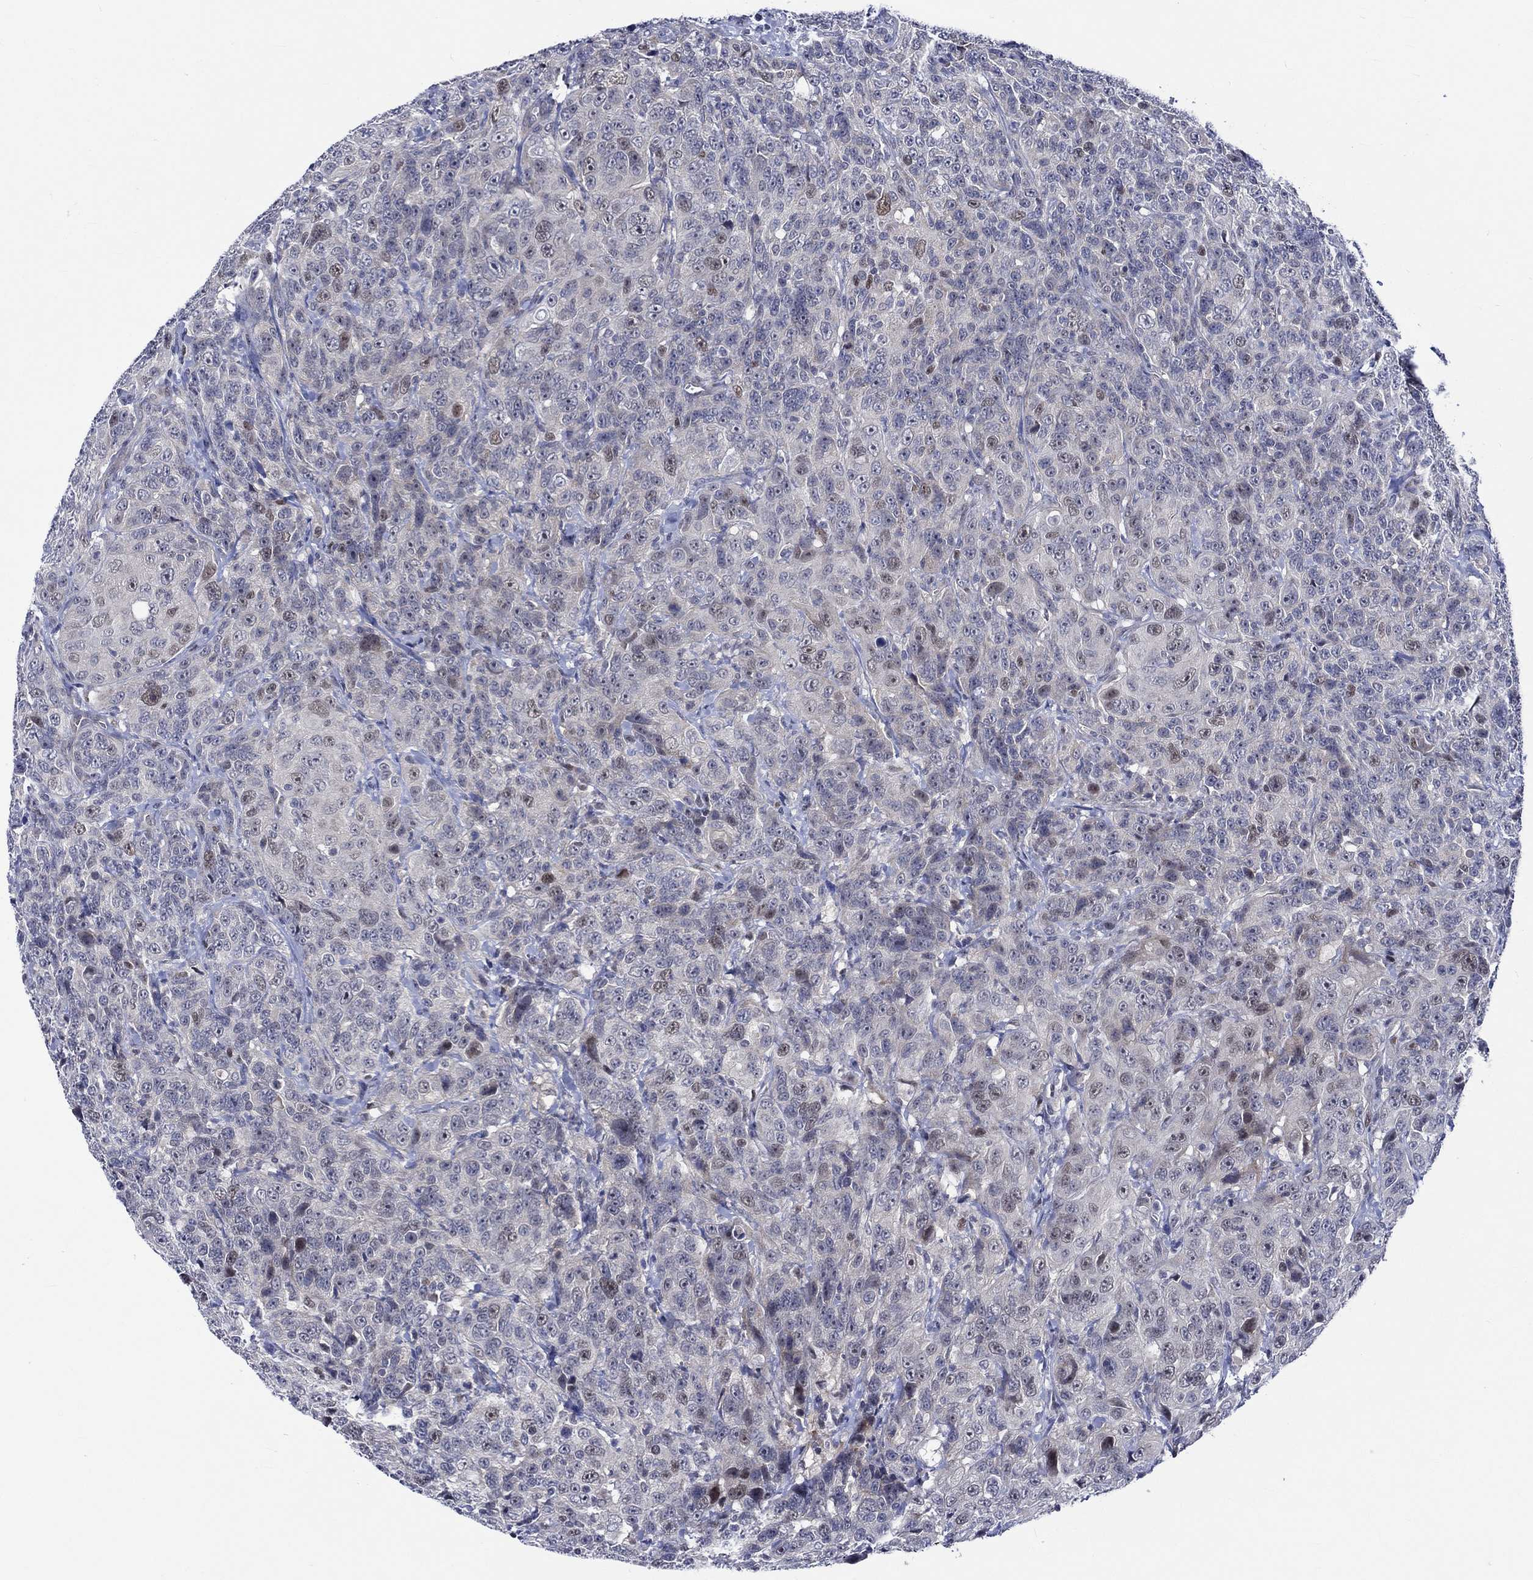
{"staining": {"intensity": "weak", "quantity": "<25%", "location": "nuclear"}, "tissue": "urothelial cancer", "cell_type": "Tumor cells", "image_type": "cancer", "snomed": [{"axis": "morphology", "description": "Urothelial carcinoma, NOS"}, {"axis": "morphology", "description": "Urothelial carcinoma, High grade"}, {"axis": "topography", "description": "Urinary bladder"}], "caption": "A high-resolution image shows immunohistochemistry (IHC) staining of urothelial carcinoma (high-grade), which displays no significant staining in tumor cells.", "gene": "E2F8", "patient": {"sex": "female", "age": 73}}